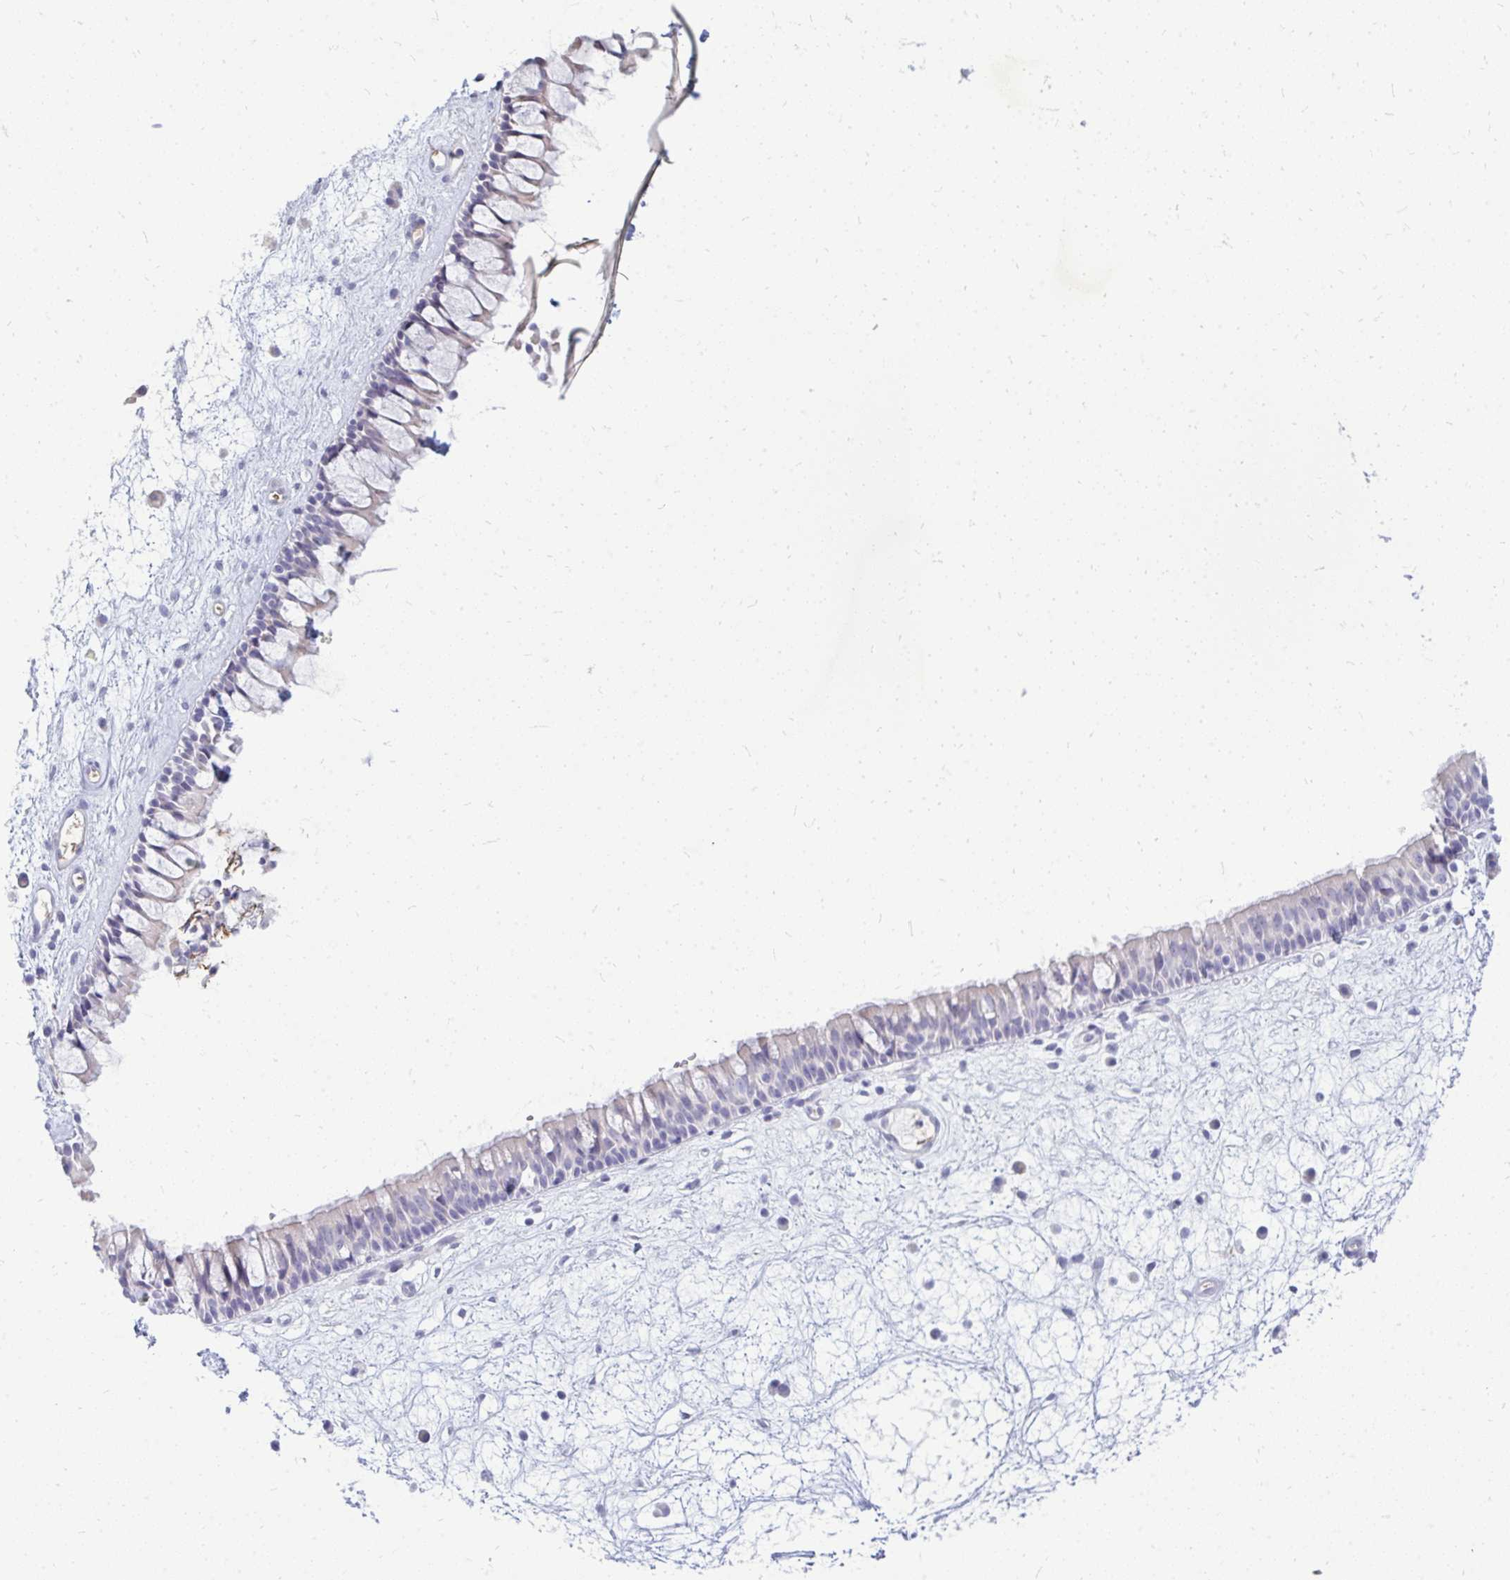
{"staining": {"intensity": "negative", "quantity": "none", "location": "none"}, "tissue": "nasopharynx", "cell_type": "Respiratory epithelial cells", "image_type": "normal", "snomed": [{"axis": "morphology", "description": "Normal tissue, NOS"}, {"axis": "topography", "description": "Nasopharynx"}], "caption": "Micrograph shows no protein staining in respiratory epithelial cells of unremarkable nasopharynx.", "gene": "TSPEAR", "patient": {"sex": "male", "age": 69}}